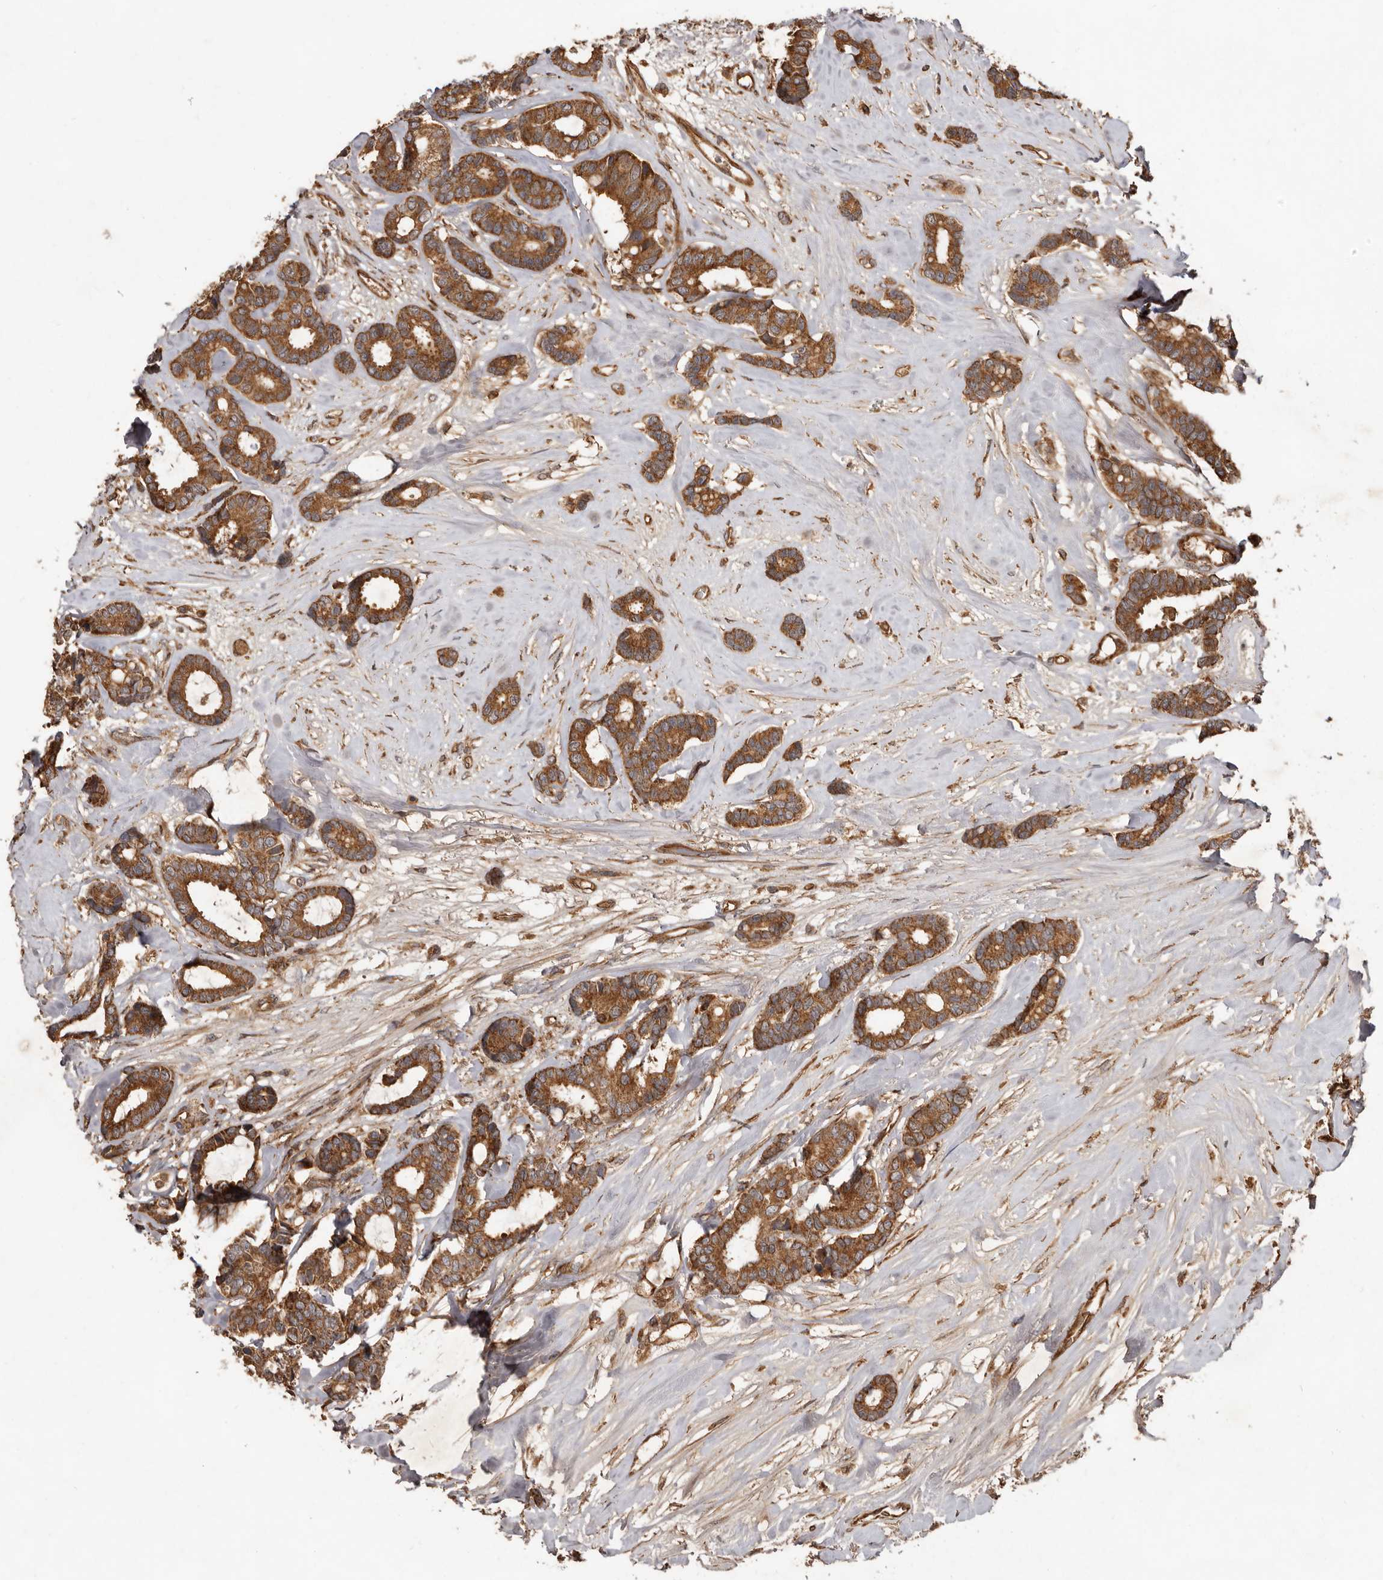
{"staining": {"intensity": "moderate", "quantity": ">75%", "location": "cytoplasmic/membranous"}, "tissue": "breast cancer", "cell_type": "Tumor cells", "image_type": "cancer", "snomed": [{"axis": "morphology", "description": "Duct carcinoma"}, {"axis": "topography", "description": "Breast"}], "caption": "IHC micrograph of human breast invasive ductal carcinoma stained for a protein (brown), which reveals medium levels of moderate cytoplasmic/membranous positivity in about >75% of tumor cells.", "gene": "STK36", "patient": {"sex": "female", "age": 87}}